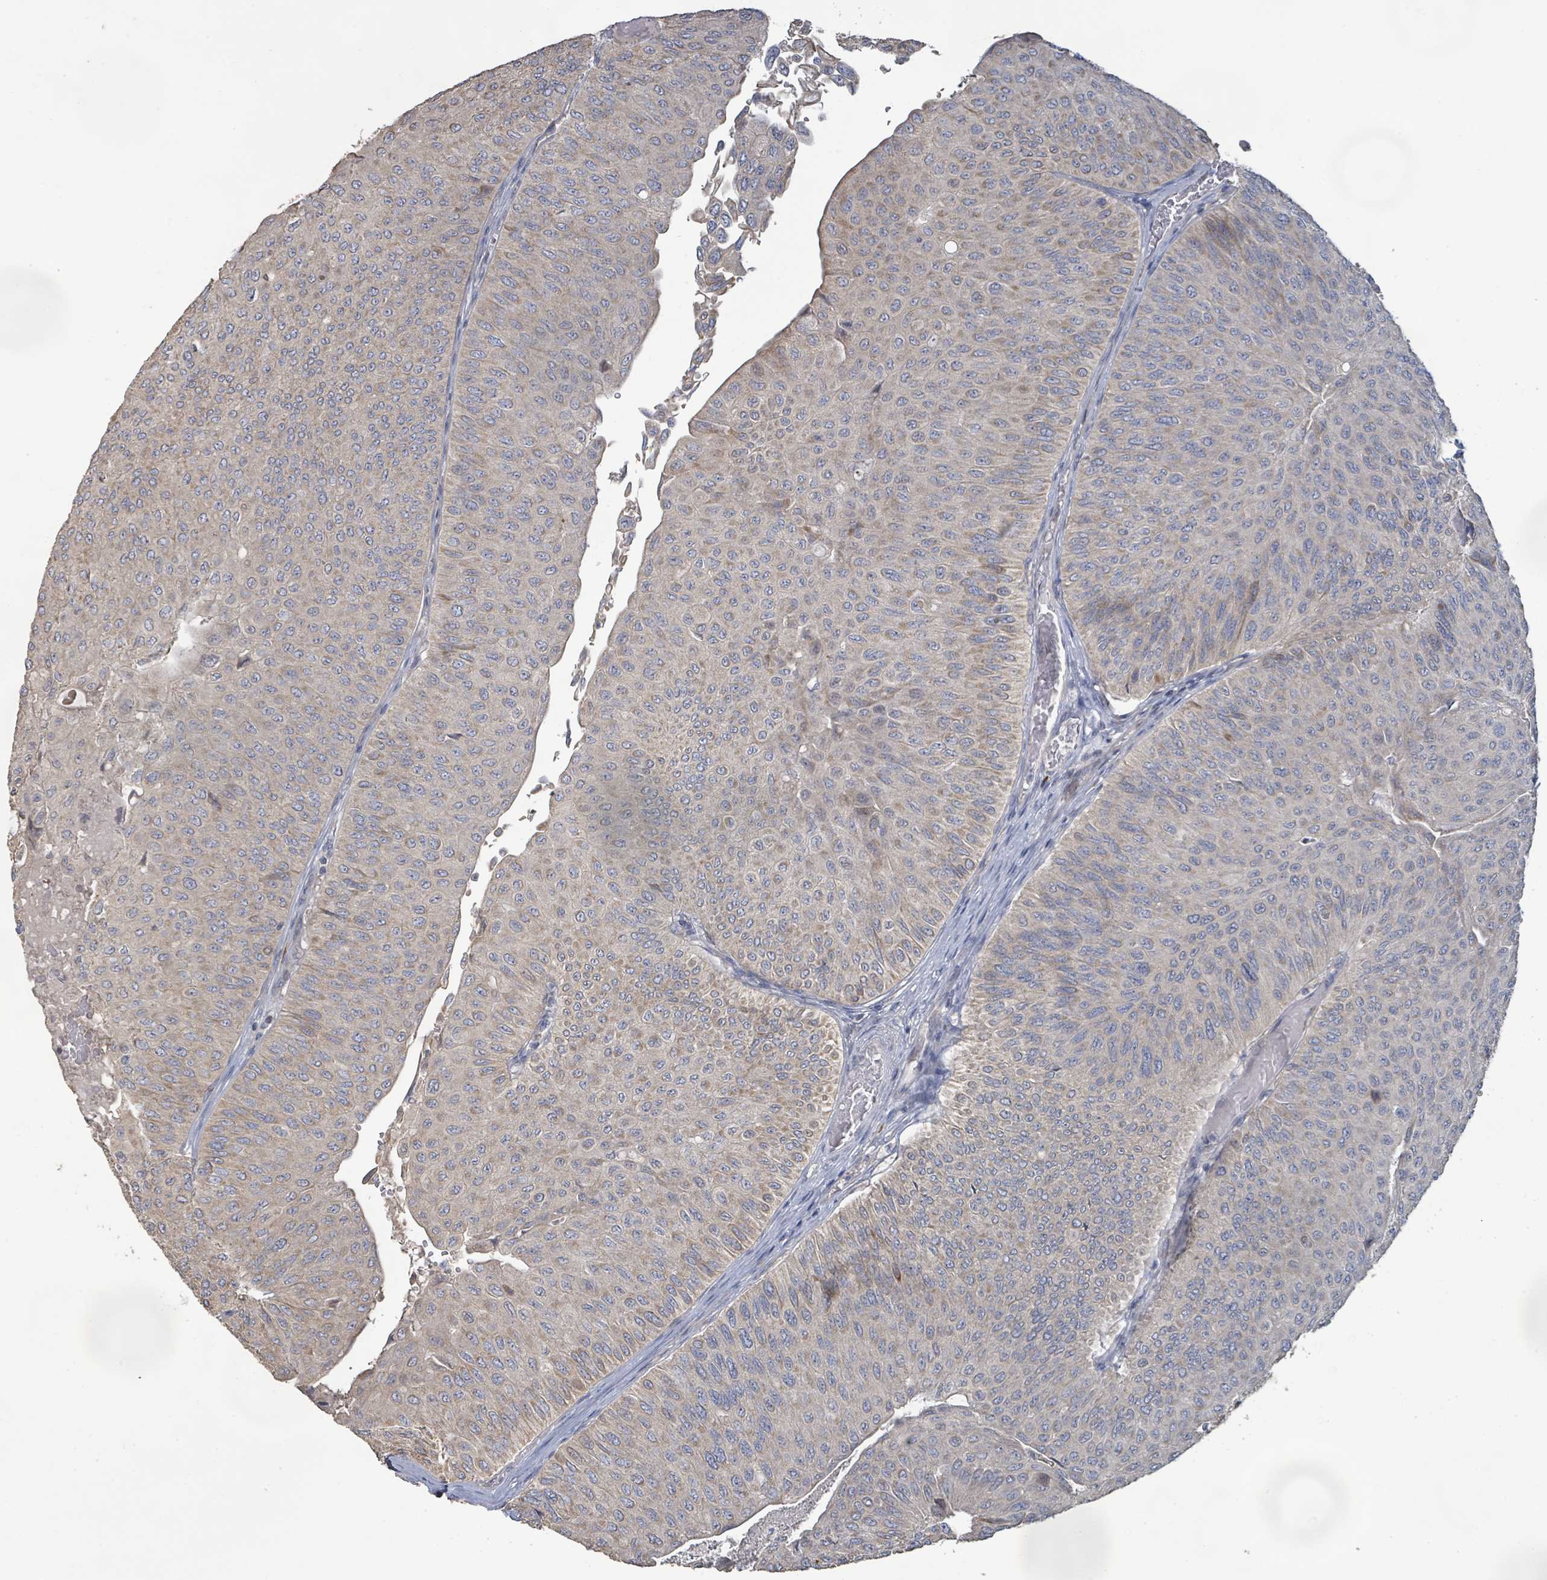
{"staining": {"intensity": "weak", "quantity": "25%-75%", "location": "cytoplasmic/membranous"}, "tissue": "urothelial cancer", "cell_type": "Tumor cells", "image_type": "cancer", "snomed": [{"axis": "morphology", "description": "Urothelial carcinoma, NOS"}, {"axis": "topography", "description": "Urinary bladder"}], "caption": "Weak cytoplasmic/membranous positivity for a protein is seen in approximately 25%-75% of tumor cells of urothelial cancer using immunohistochemistry.", "gene": "KCNS2", "patient": {"sex": "male", "age": 59}}